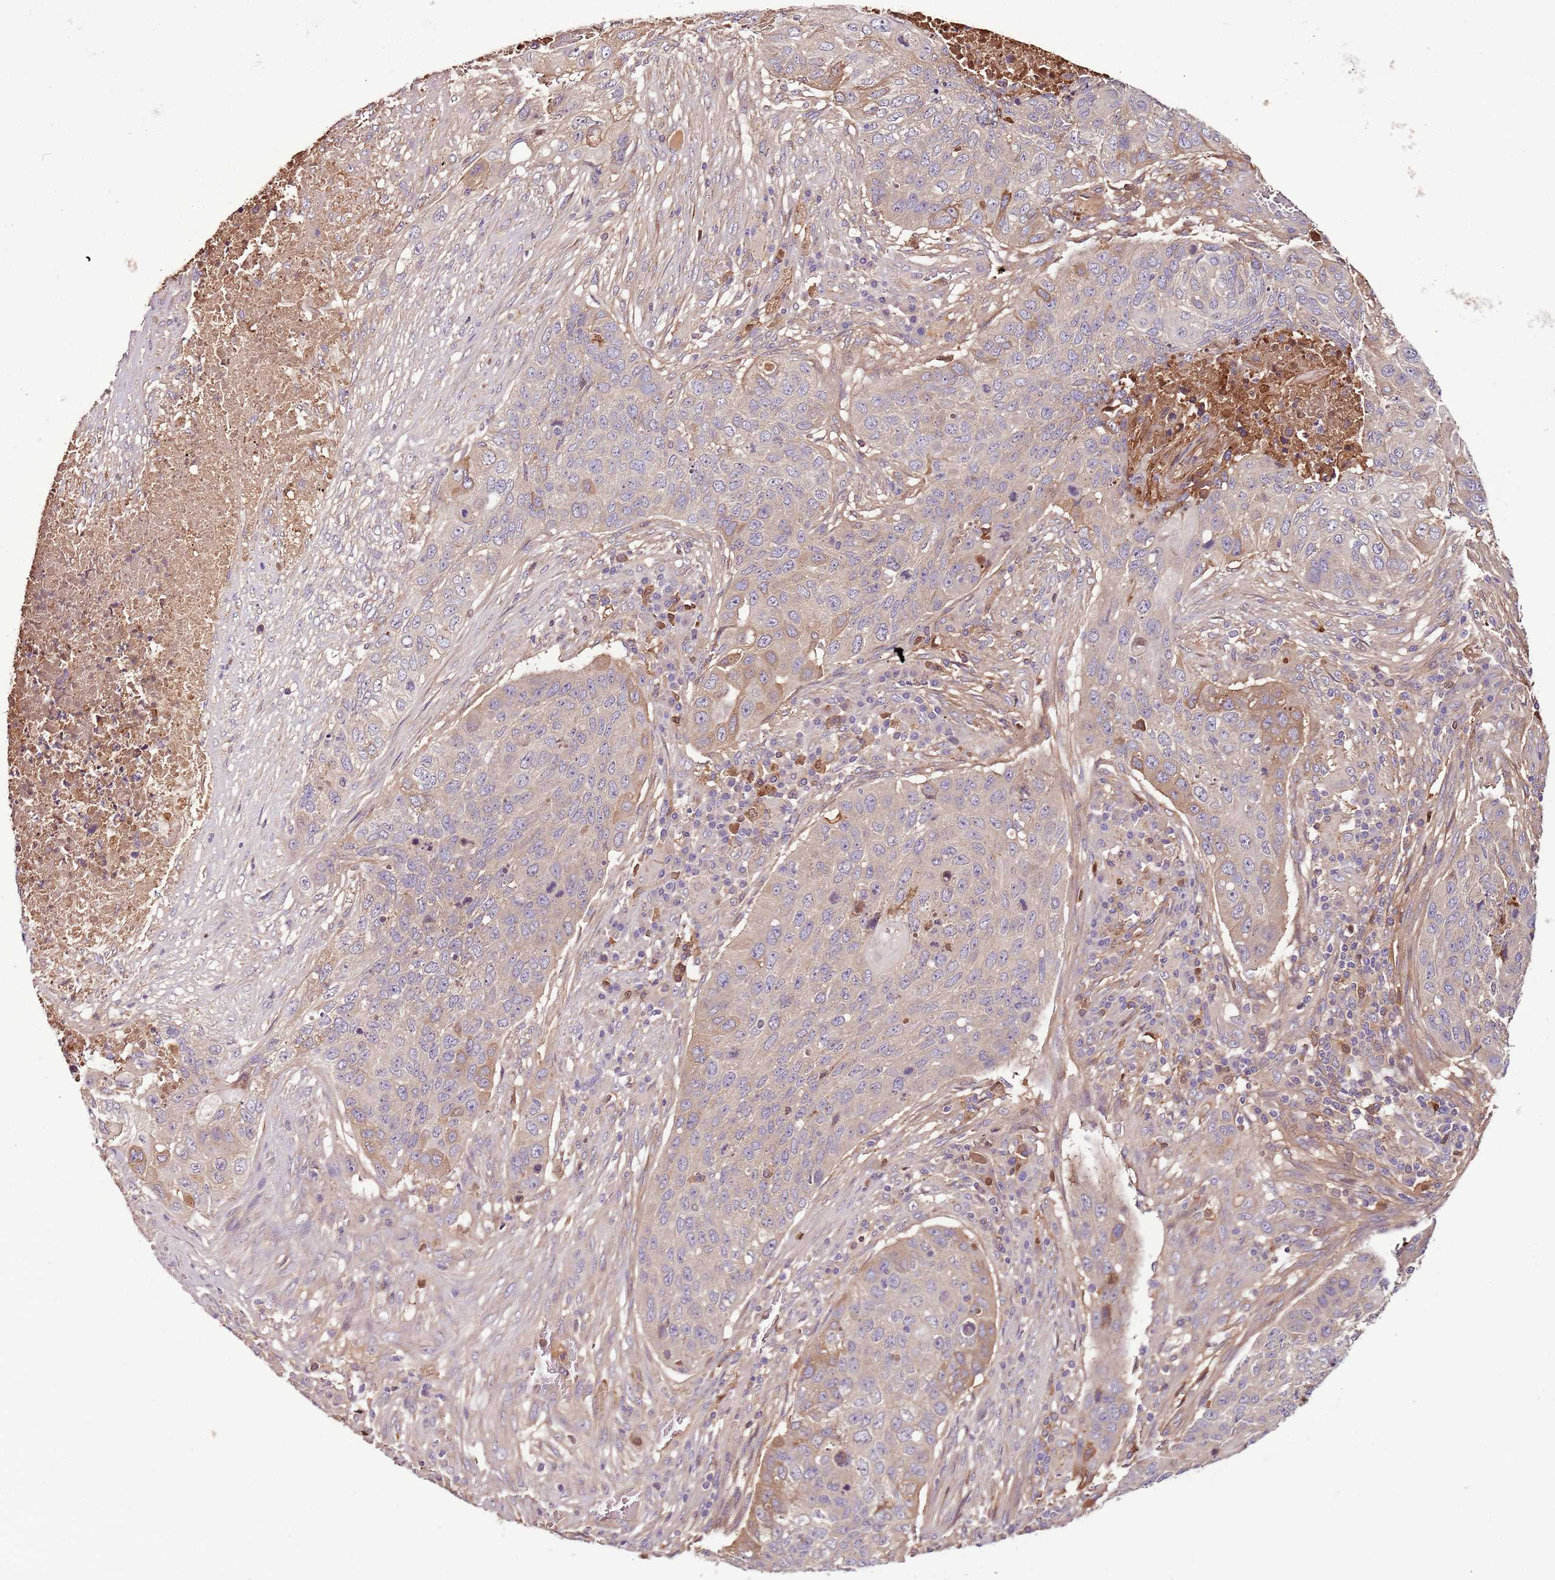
{"staining": {"intensity": "weak", "quantity": "<25%", "location": "cytoplasmic/membranous"}, "tissue": "lung cancer", "cell_type": "Tumor cells", "image_type": "cancer", "snomed": [{"axis": "morphology", "description": "Squamous cell carcinoma, NOS"}, {"axis": "topography", "description": "Lung"}], "caption": "Human squamous cell carcinoma (lung) stained for a protein using immunohistochemistry exhibits no expression in tumor cells.", "gene": "DENR", "patient": {"sex": "female", "age": 63}}